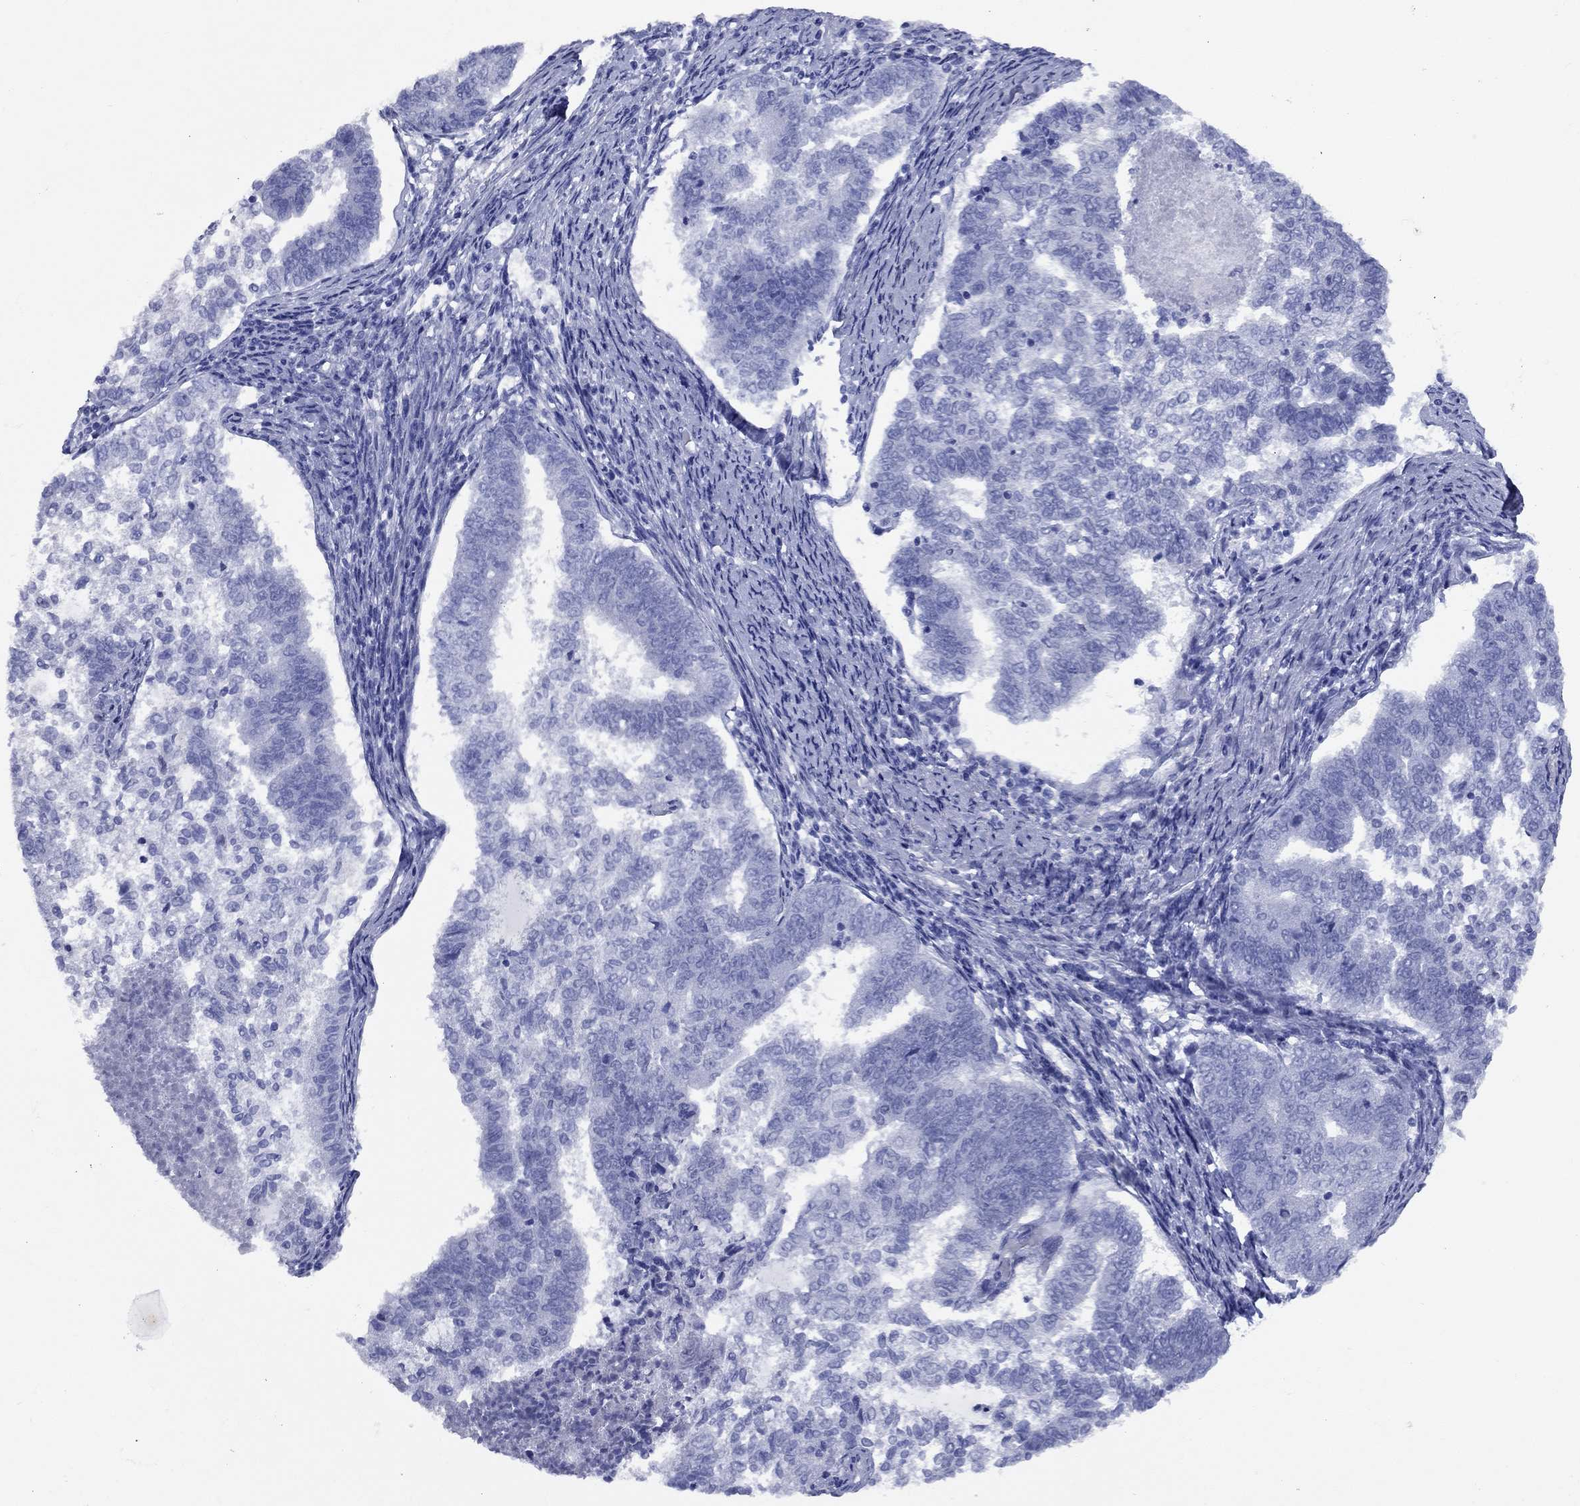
{"staining": {"intensity": "negative", "quantity": "none", "location": "none"}, "tissue": "endometrial cancer", "cell_type": "Tumor cells", "image_type": "cancer", "snomed": [{"axis": "morphology", "description": "Adenocarcinoma, NOS"}, {"axis": "topography", "description": "Endometrium"}], "caption": "Protein analysis of adenocarcinoma (endometrial) displays no significant staining in tumor cells.", "gene": "CCNA1", "patient": {"sex": "female", "age": 65}}